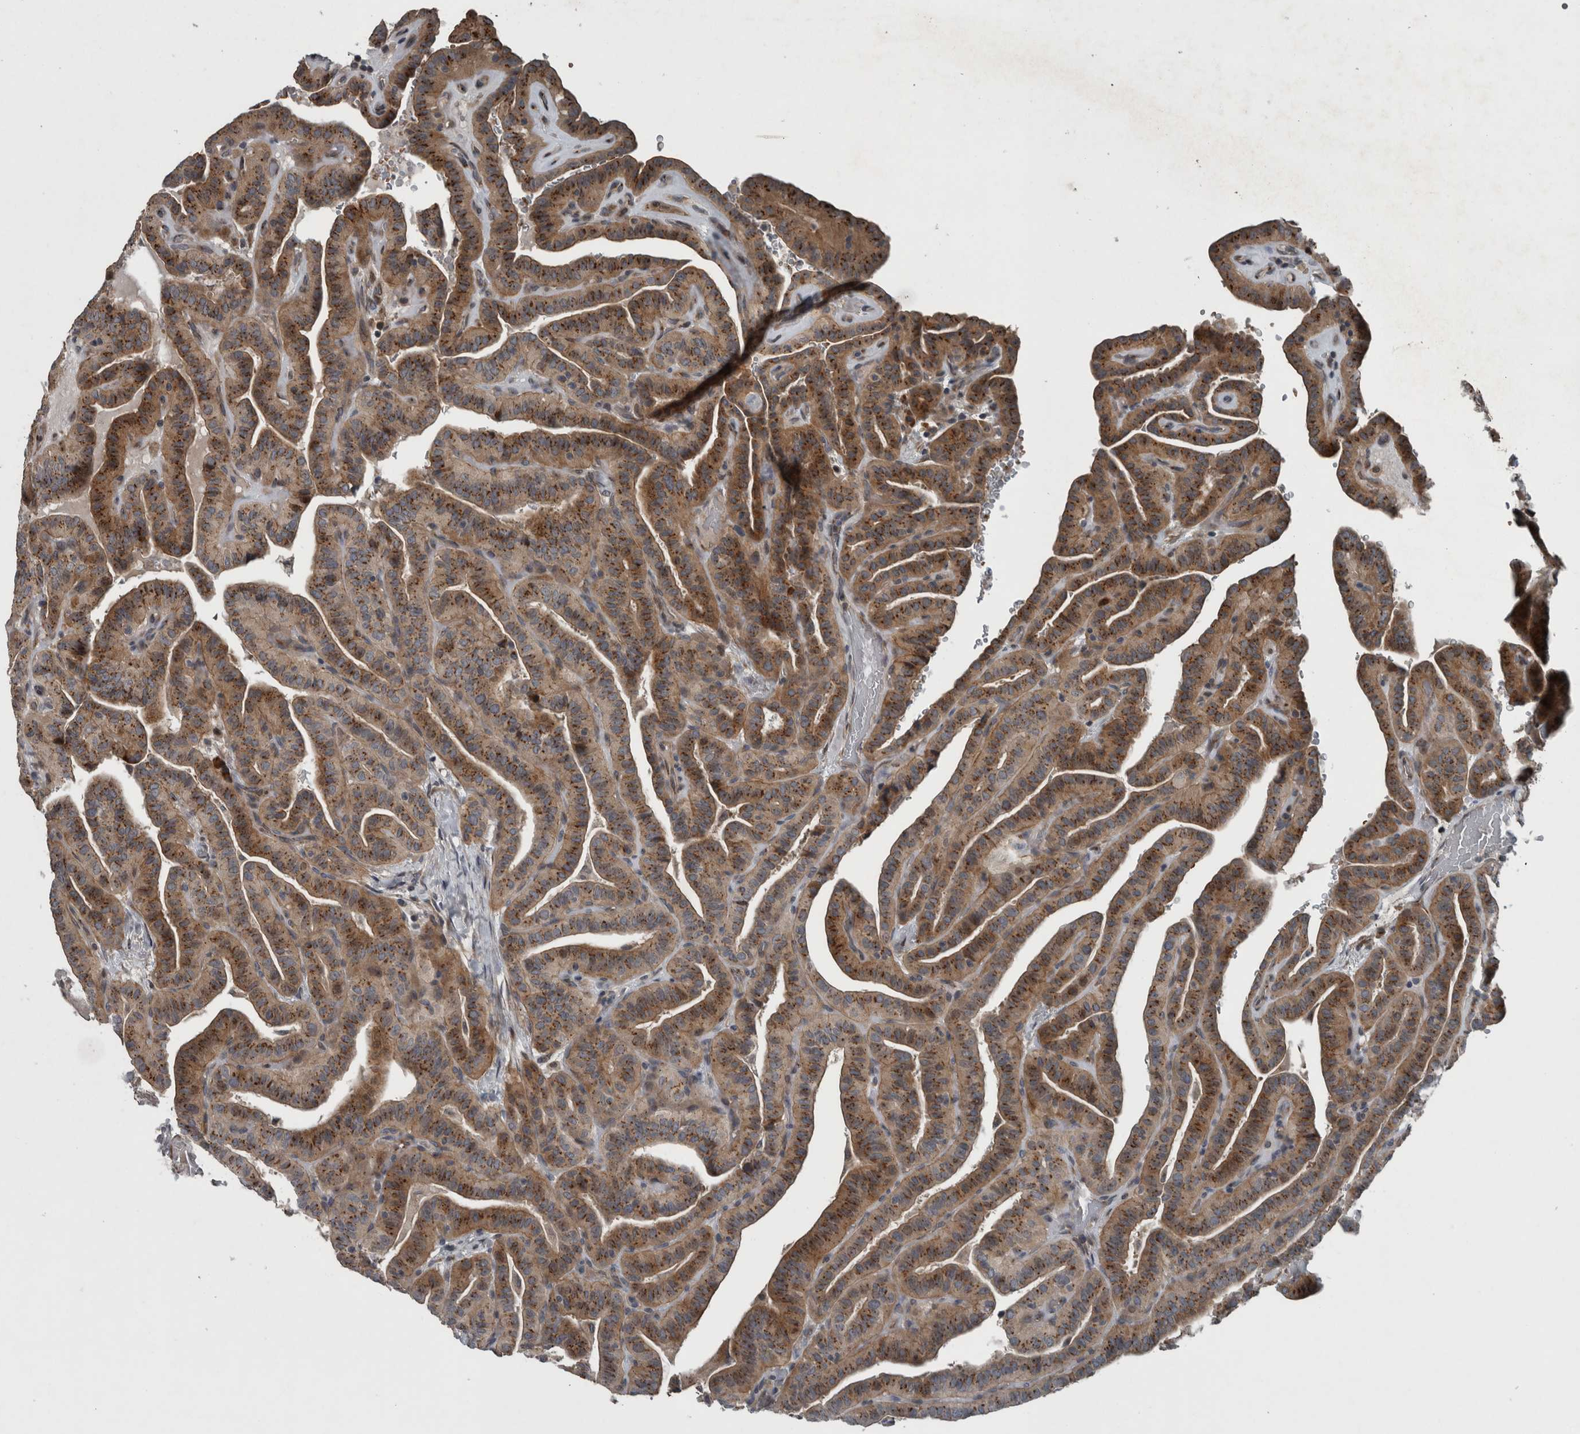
{"staining": {"intensity": "strong", "quantity": "25%-75%", "location": "cytoplasmic/membranous"}, "tissue": "thyroid cancer", "cell_type": "Tumor cells", "image_type": "cancer", "snomed": [{"axis": "morphology", "description": "Papillary adenocarcinoma, NOS"}, {"axis": "topography", "description": "Thyroid gland"}], "caption": "A photomicrograph of human thyroid cancer (papillary adenocarcinoma) stained for a protein displays strong cytoplasmic/membranous brown staining in tumor cells.", "gene": "ZNF345", "patient": {"sex": "male", "age": 77}}